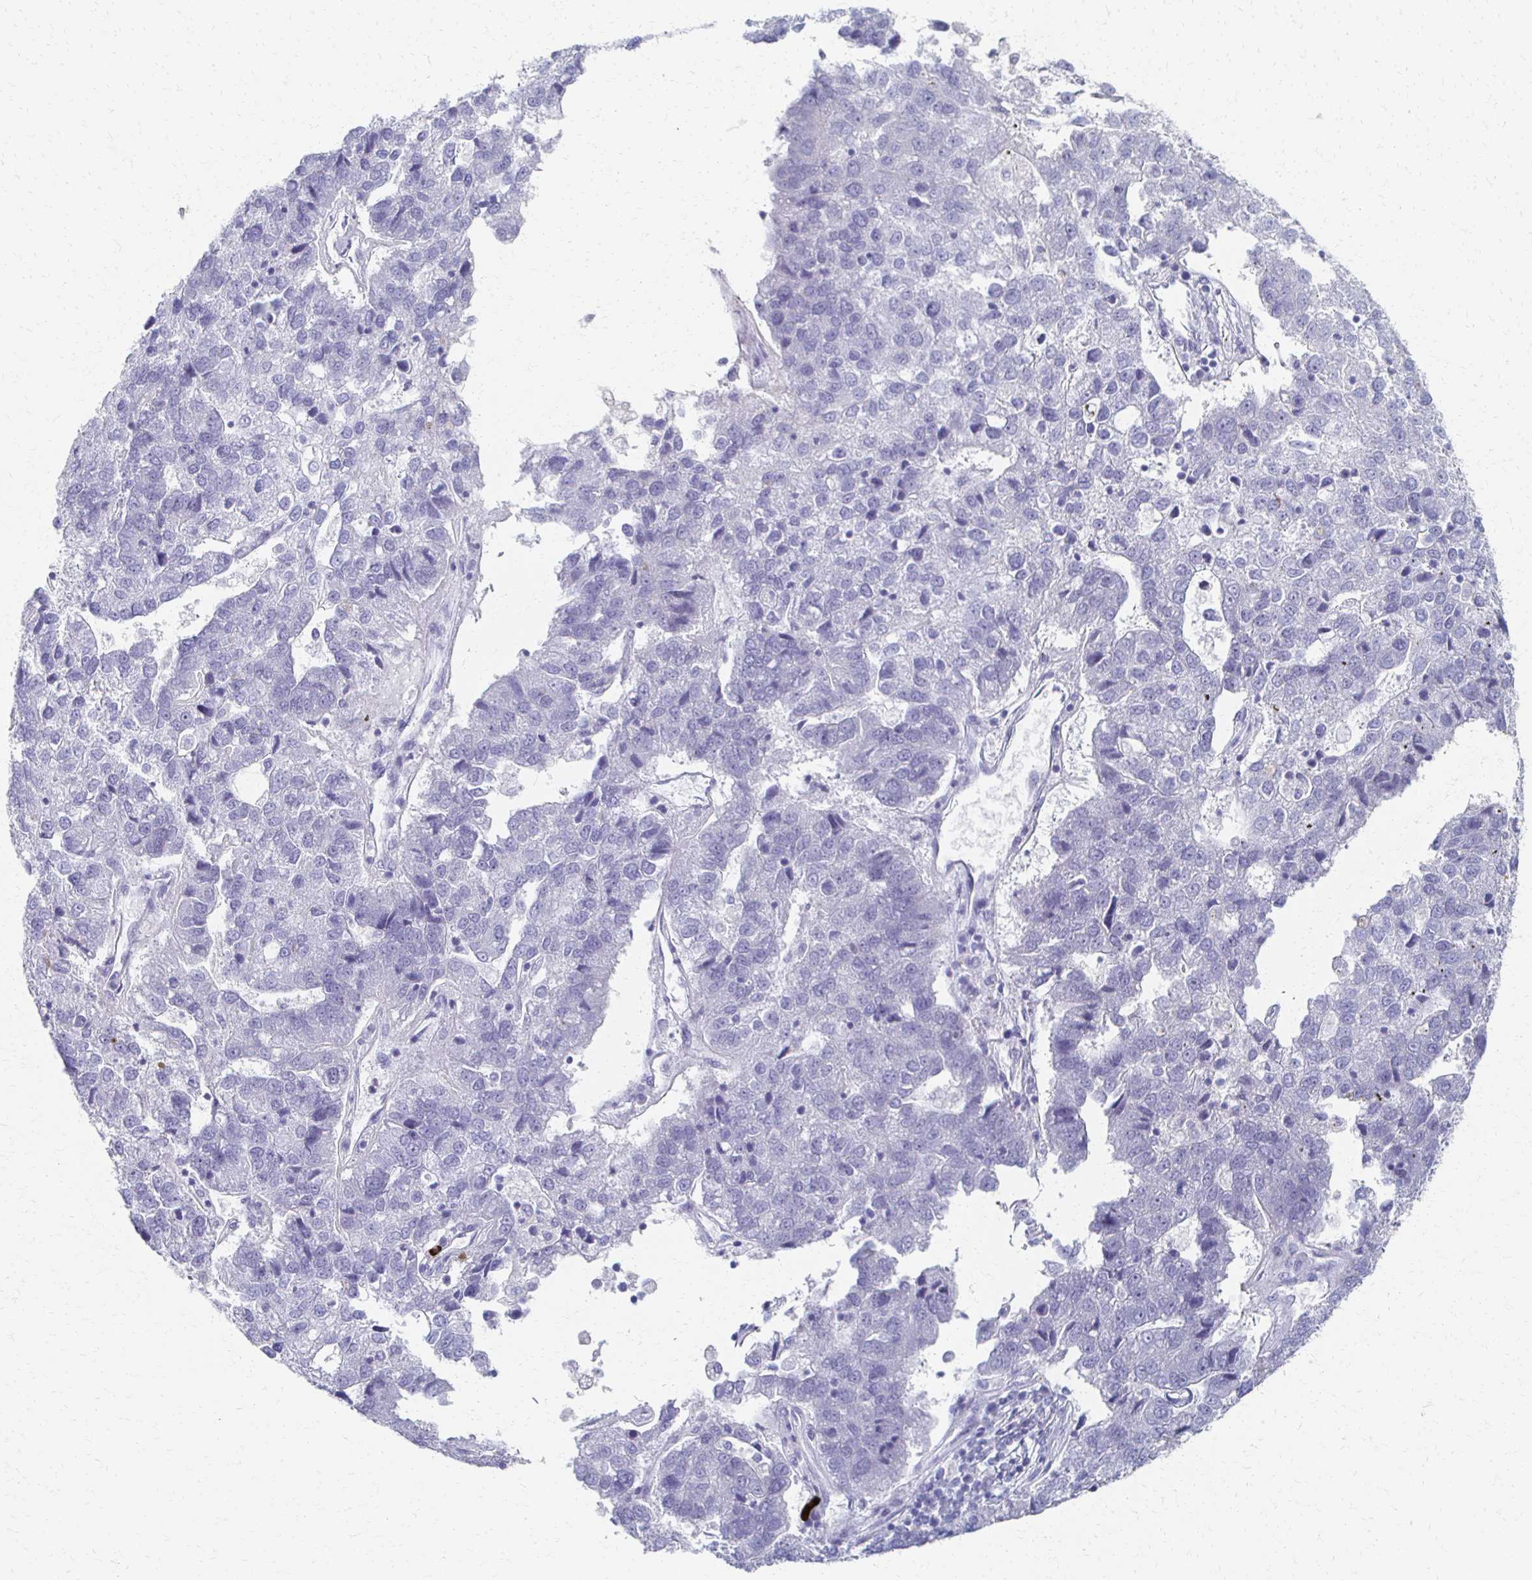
{"staining": {"intensity": "negative", "quantity": "none", "location": "none"}, "tissue": "pancreatic cancer", "cell_type": "Tumor cells", "image_type": "cancer", "snomed": [{"axis": "morphology", "description": "Adenocarcinoma, NOS"}, {"axis": "topography", "description": "Pancreas"}], "caption": "Immunohistochemical staining of human pancreatic cancer (adenocarcinoma) reveals no significant expression in tumor cells.", "gene": "CXCR2", "patient": {"sex": "female", "age": 61}}